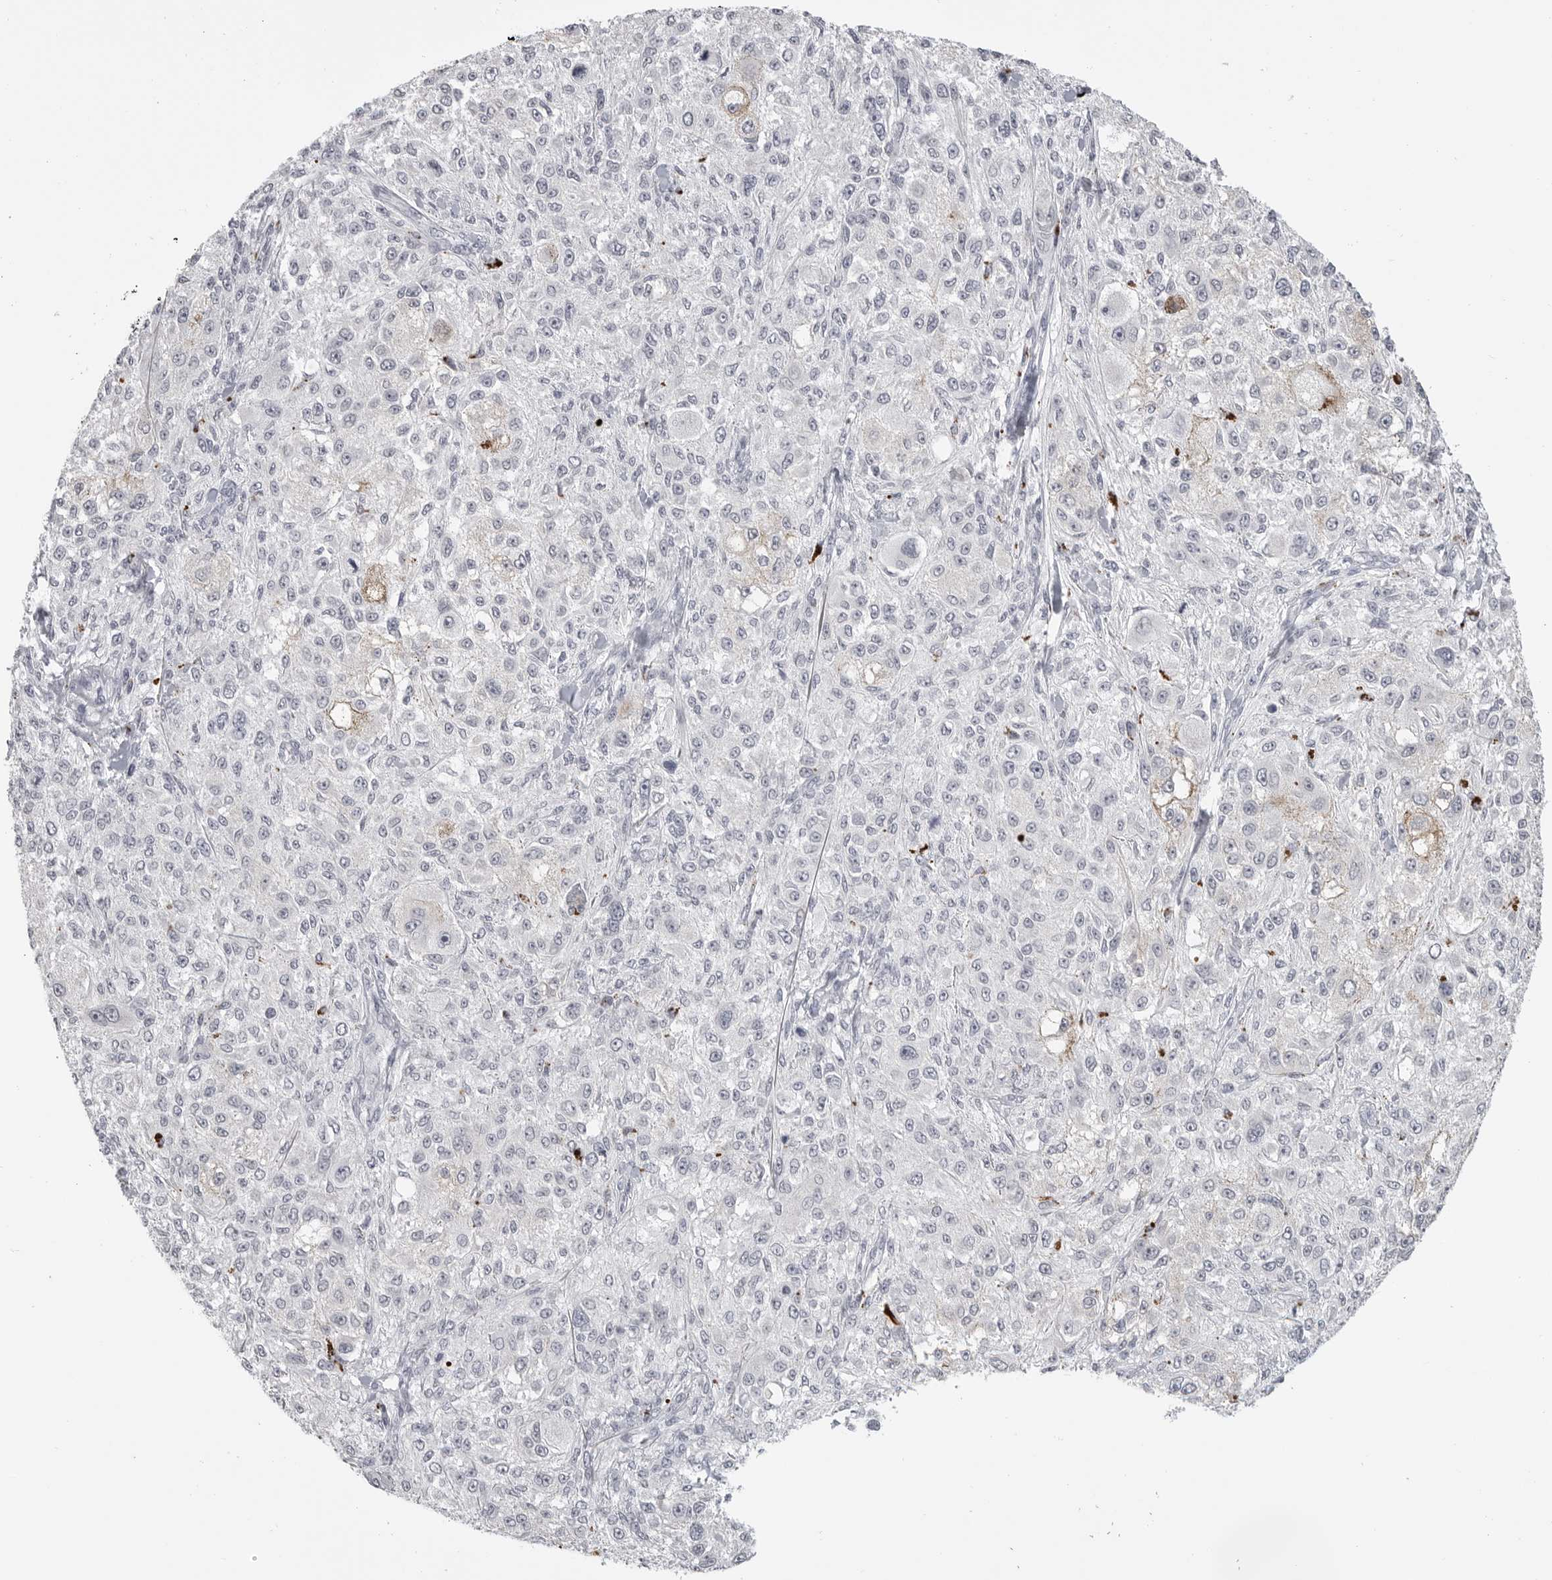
{"staining": {"intensity": "negative", "quantity": "none", "location": "none"}, "tissue": "melanoma", "cell_type": "Tumor cells", "image_type": "cancer", "snomed": [{"axis": "morphology", "description": "Necrosis, NOS"}, {"axis": "morphology", "description": "Malignant melanoma, NOS"}, {"axis": "topography", "description": "Skin"}], "caption": "Tumor cells show no significant staining in melanoma.", "gene": "PRSS1", "patient": {"sex": "female", "age": 87}}